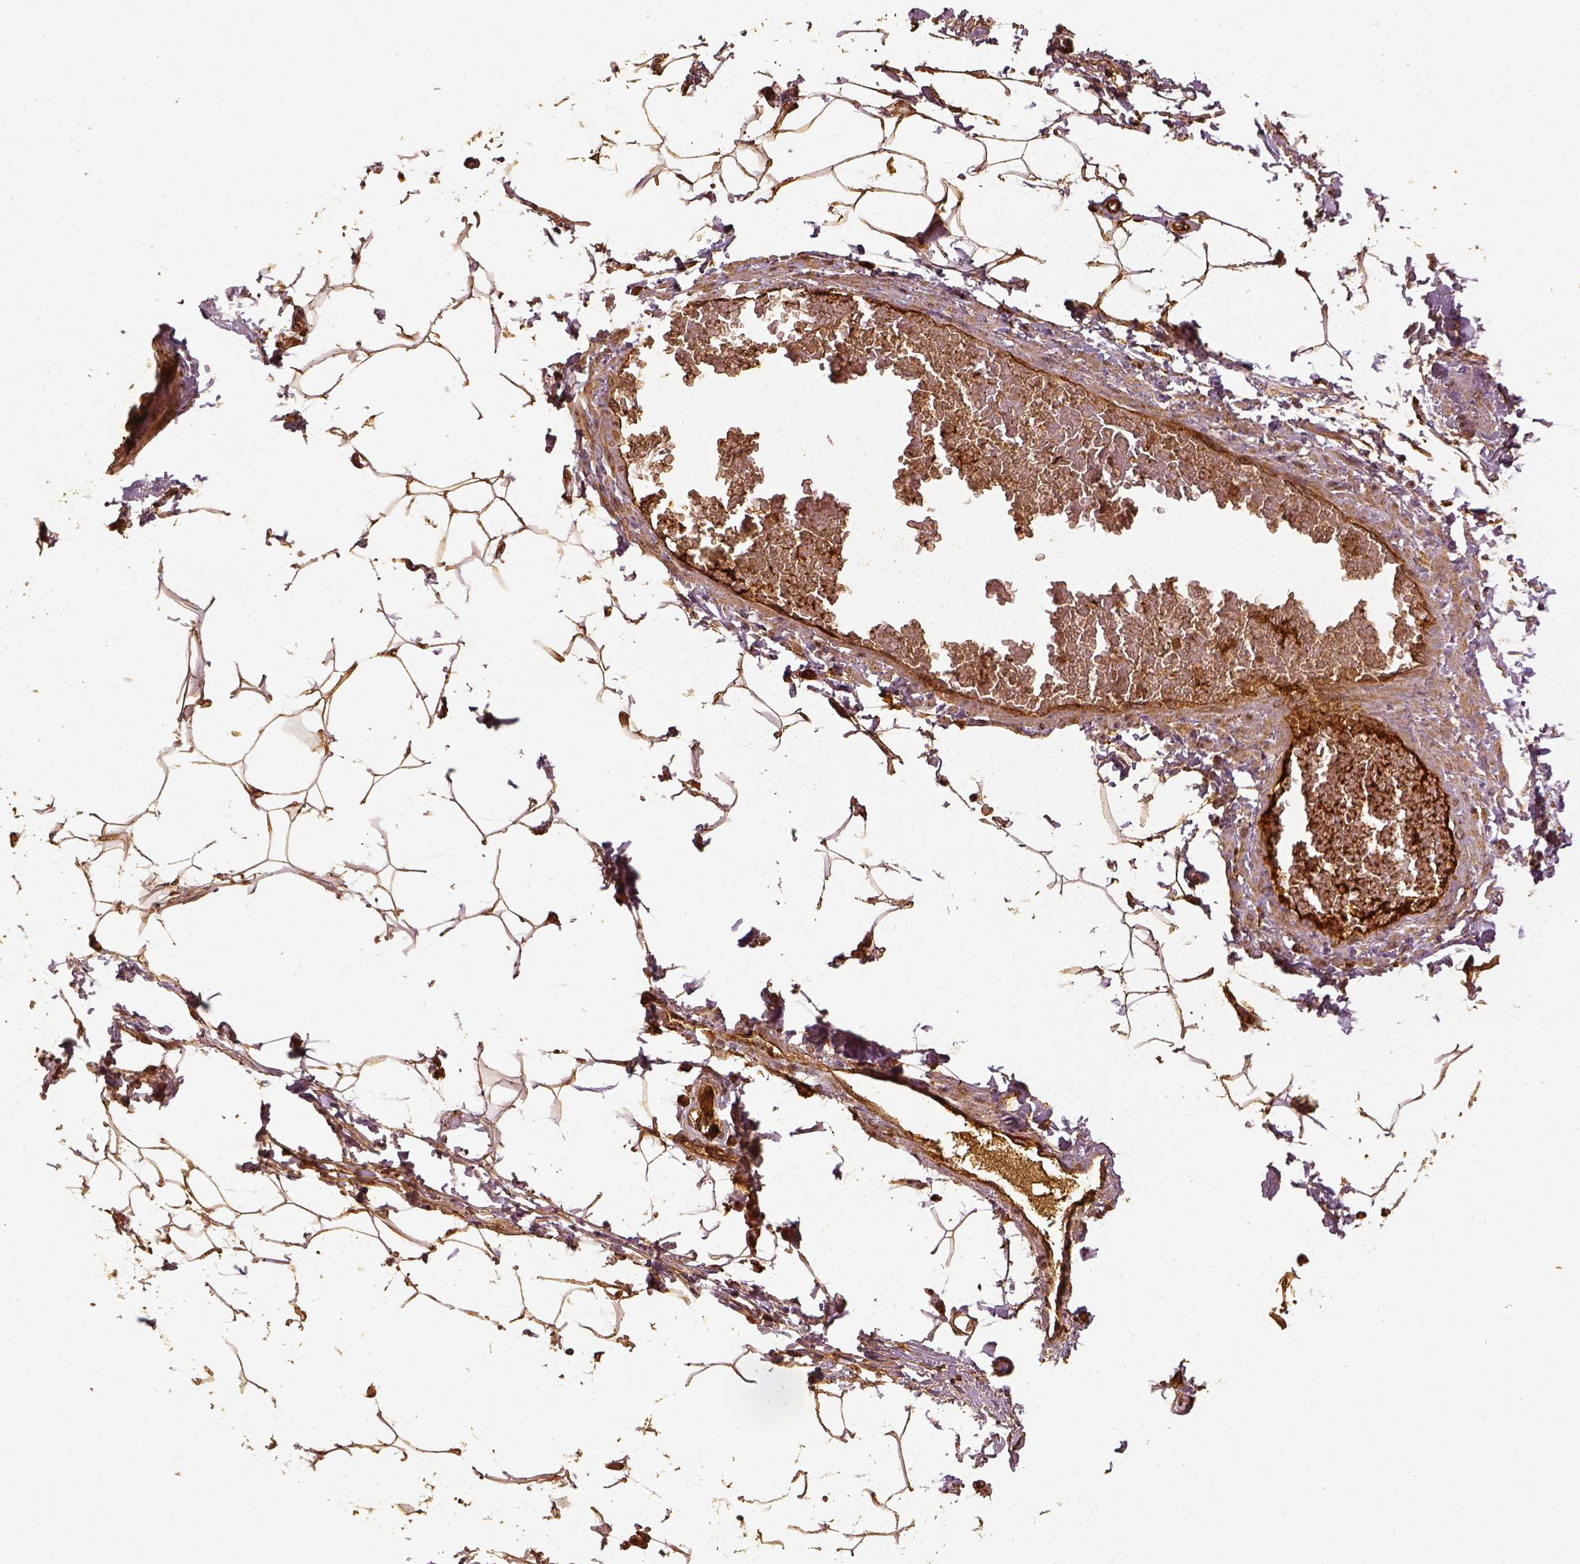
{"staining": {"intensity": "moderate", "quantity": "25%-75%", "location": "cytoplasmic/membranous"}, "tissue": "adipose tissue", "cell_type": "Adipocytes", "image_type": "normal", "snomed": [{"axis": "morphology", "description": "Normal tissue, NOS"}, {"axis": "topography", "description": "Peripheral nerve tissue"}], "caption": "Protein staining of unremarkable adipose tissue reveals moderate cytoplasmic/membranous positivity in approximately 25%-75% of adipocytes. The staining was performed using DAB to visualize the protein expression in brown, while the nuclei were stained in blue with hematoxylin (Magnification: 20x).", "gene": "VEGFA", "patient": {"sex": "male", "age": 51}}